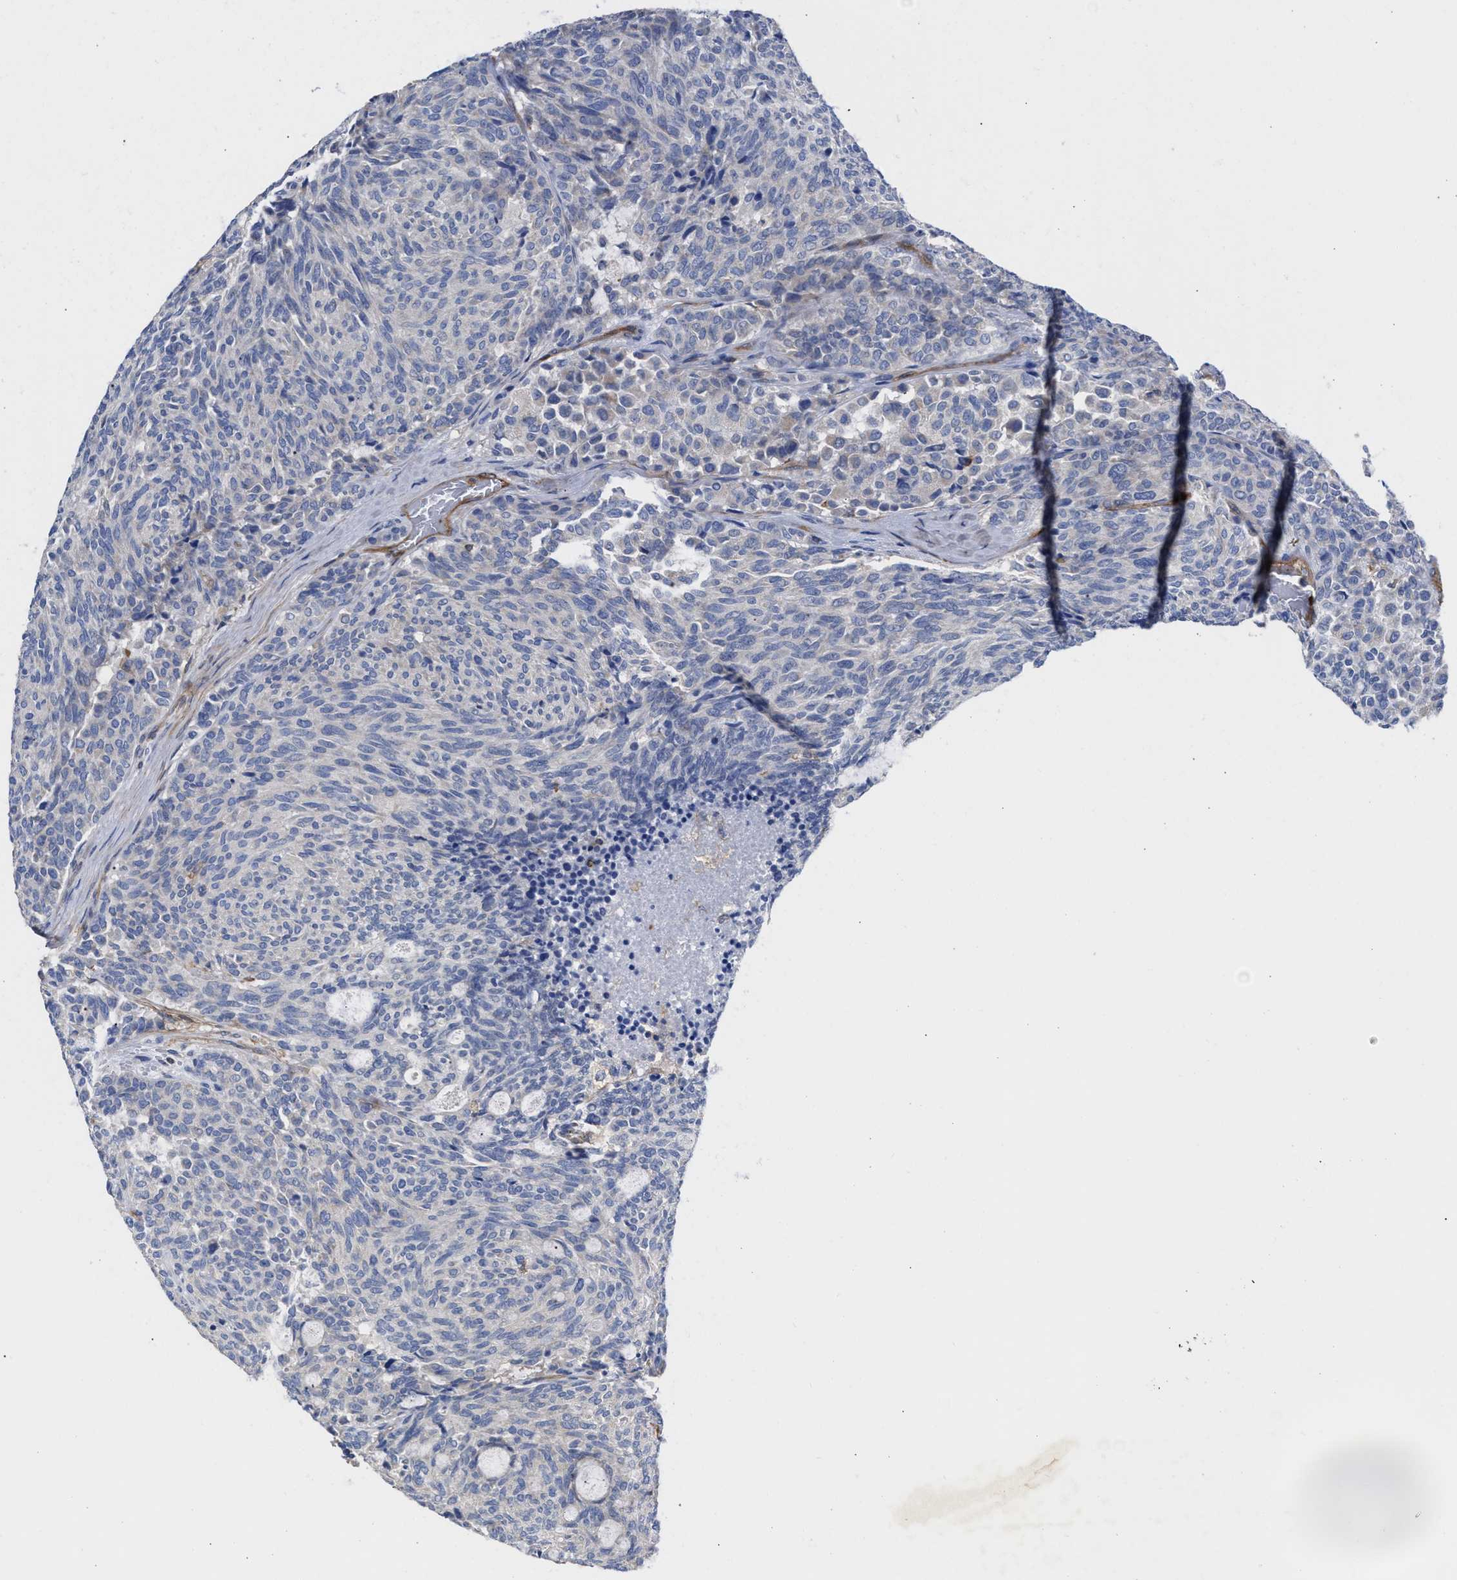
{"staining": {"intensity": "negative", "quantity": "none", "location": "none"}, "tissue": "carcinoid", "cell_type": "Tumor cells", "image_type": "cancer", "snomed": [{"axis": "morphology", "description": "Carcinoid, malignant, NOS"}, {"axis": "topography", "description": "Pancreas"}], "caption": "This is a micrograph of IHC staining of carcinoid (malignant), which shows no expression in tumor cells.", "gene": "HS3ST5", "patient": {"sex": "female", "age": 54}}